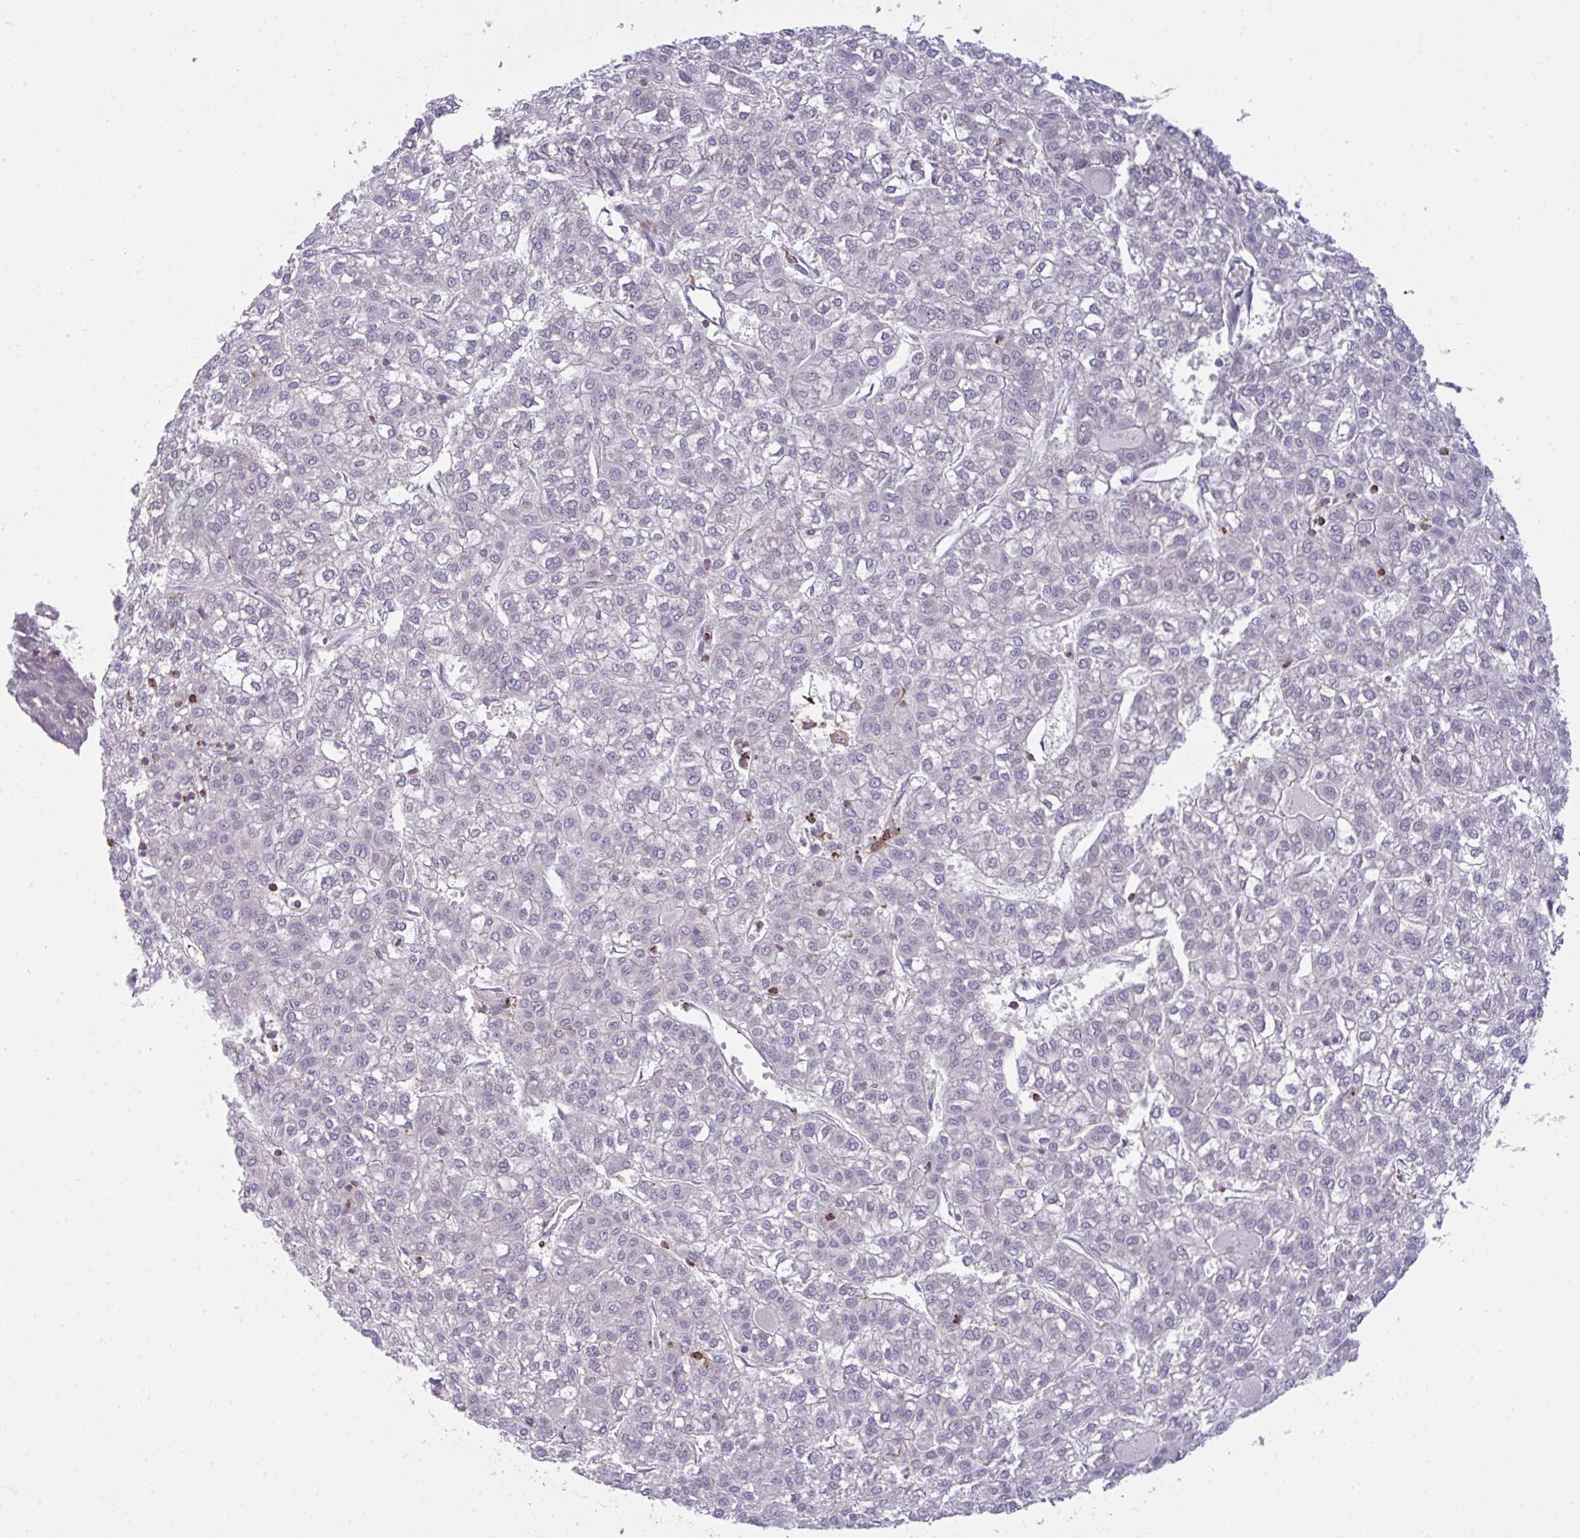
{"staining": {"intensity": "negative", "quantity": "none", "location": "none"}, "tissue": "liver cancer", "cell_type": "Tumor cells", "image_type": "cancer", "snomed": [{"axis": "morphology", "description": "Carcinoma, Hepatocellular, NOS"}, {"axis": "topography", "description": "Liver"}], "caption": "A high-resolution photomicrograph shows immunohistochemistry staining of liver cancer, which exhibits no significant staining in tumor cells.", "gene": "CD80", "patient": {"sex": "female", "age": 43}}